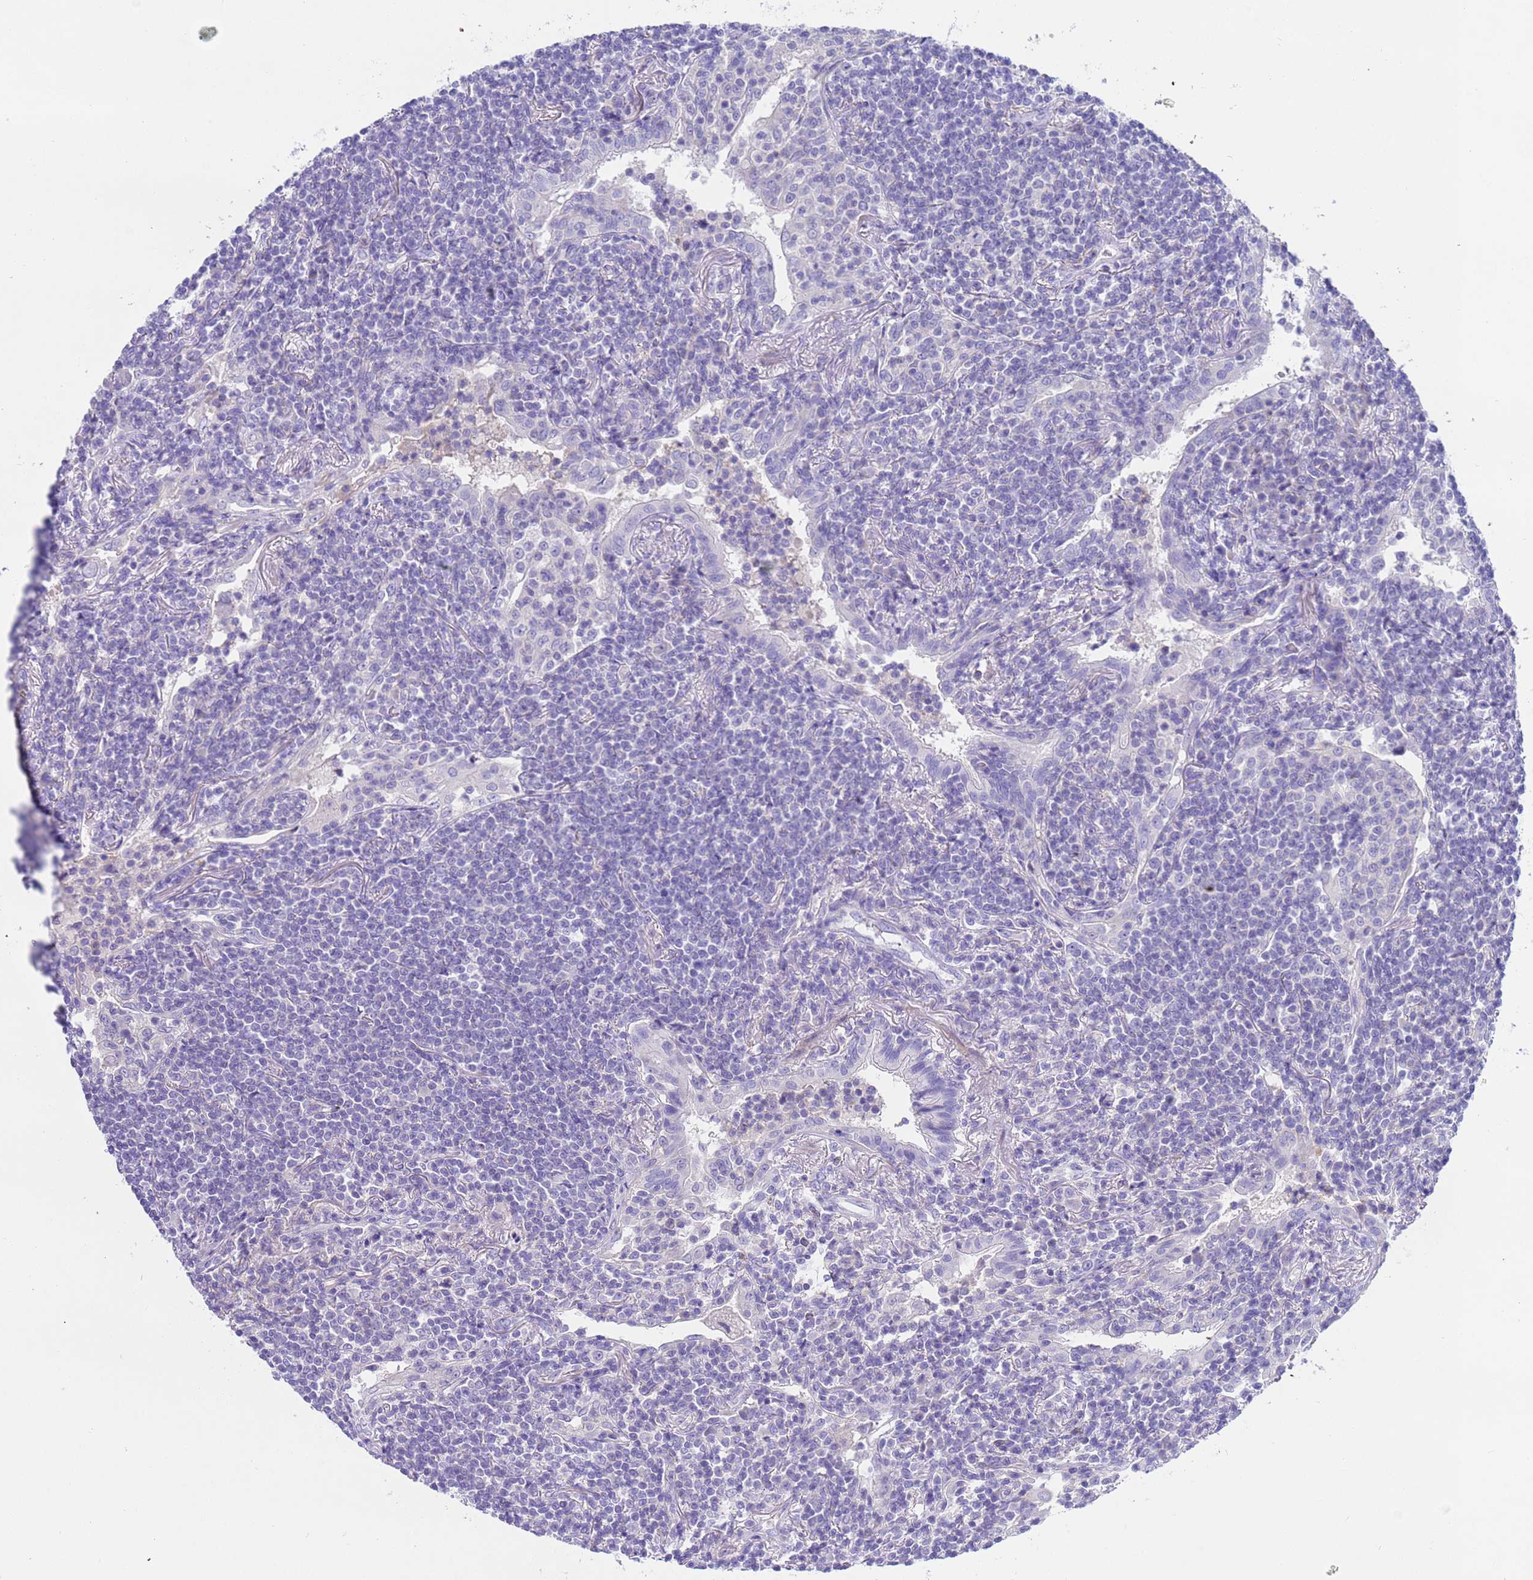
{"staining": {"intensity": "negative", "quantity": "none", "location": "none"}, "tissue": "lymphoma", "cell_type": "Tumor cells", "image_type": "cancer", "snomed": [{"axis": "morphology", "description": "Malignant lymphoma, non-Hodgkin's type, Low grade"}, {"axis": "topography", "description": "Lung"}], "caption": "IHC micrograph of human lymphoma stained for a protein (brown), which shows no staining in tumor cells. (DAB IHC visualized using brightfield microscopy, high magnification).", "gene": "USP38", "patient": {"sex": "female", "age": 71}}